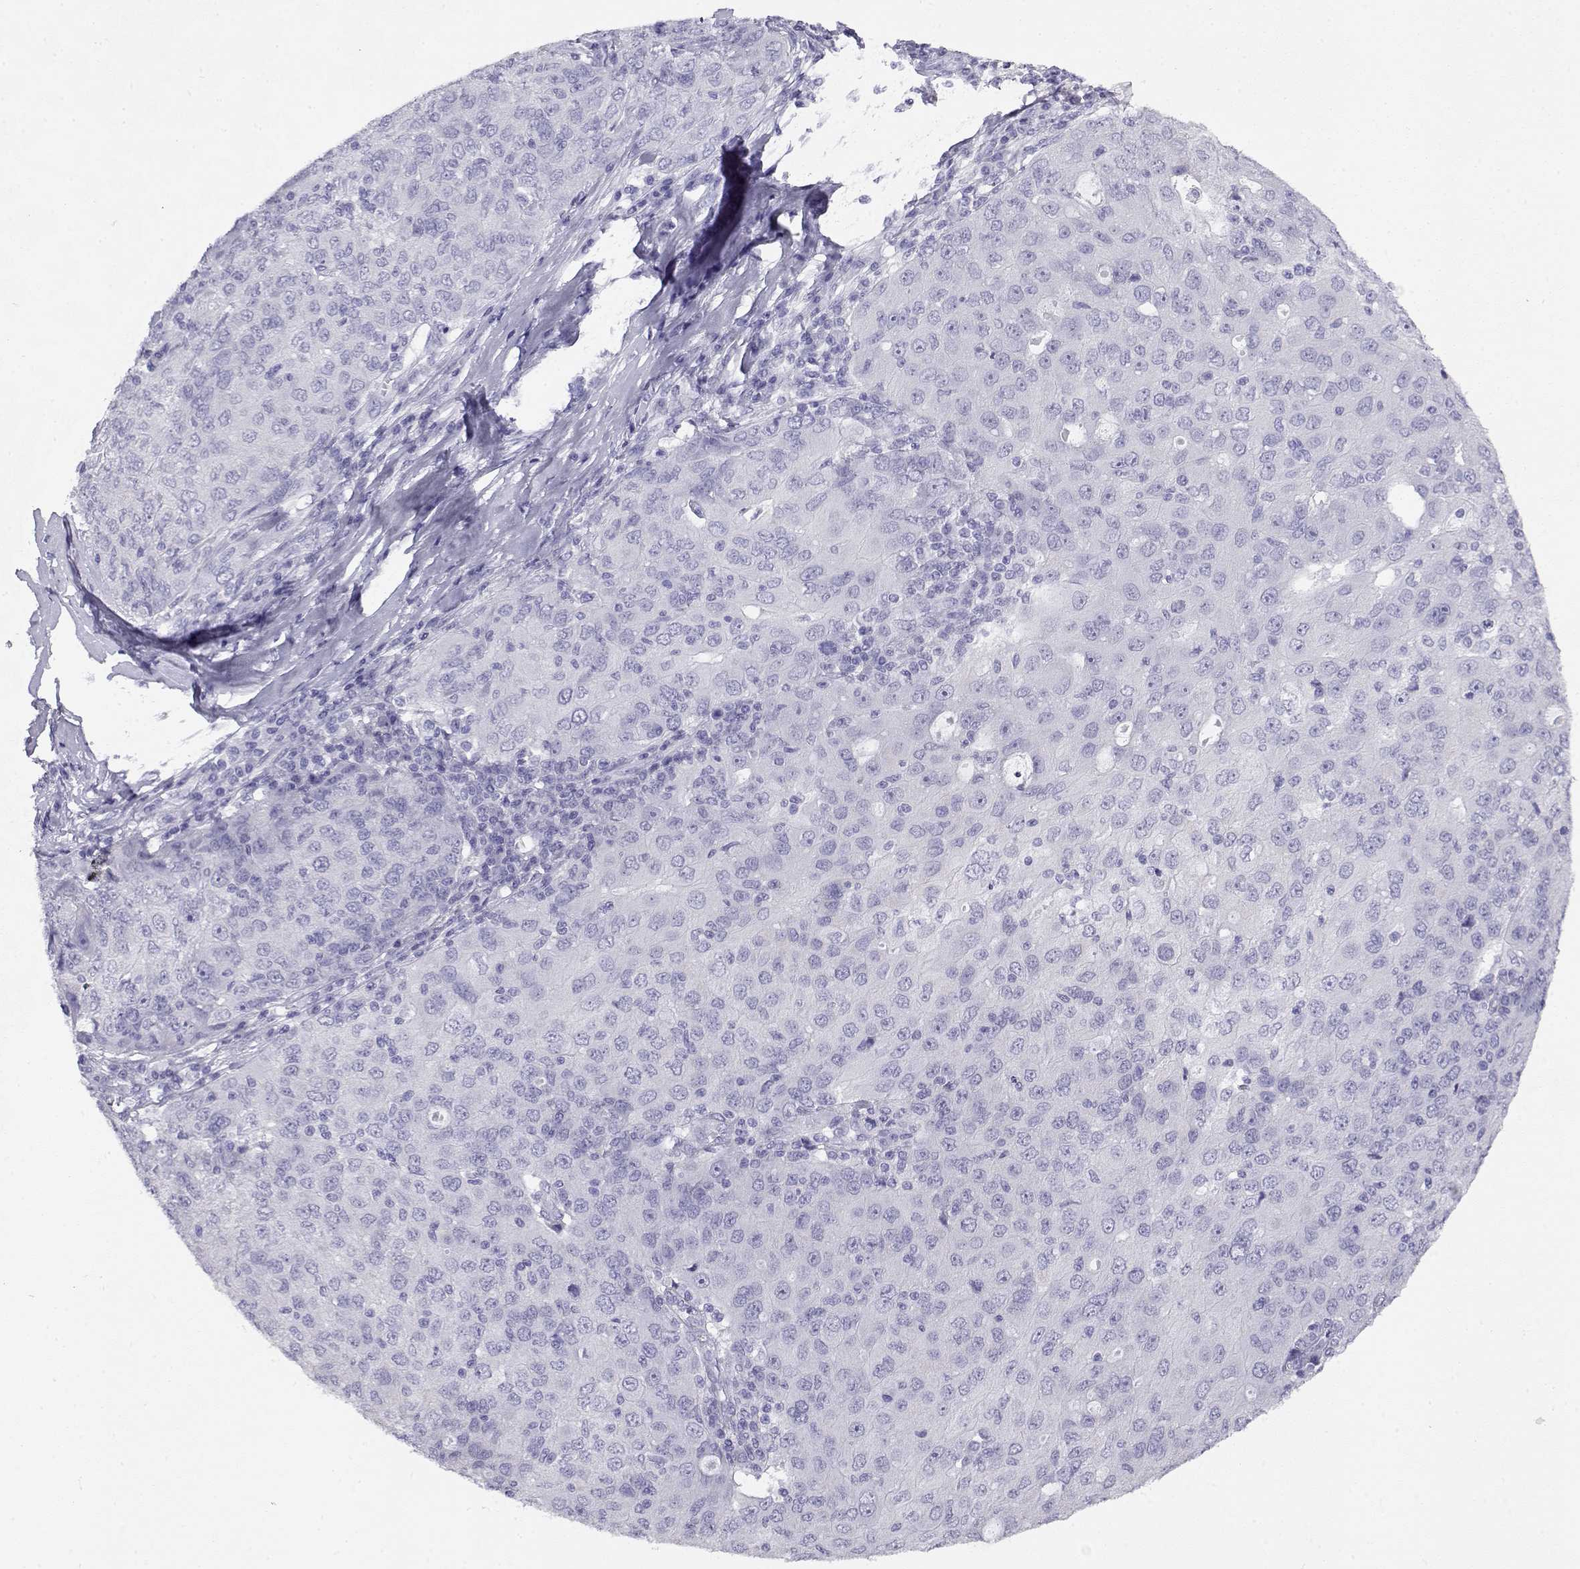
{"staining": {"intensity": "negative", "quantity": "none", "location": "none"}, "tissue": "ovarian cancer", "cell_type": "Tumor cells", "image_type": "cancer", "snomed": [{"axis": "morphology", "description": "Carcinoma, endometroid"}, {"axis": "topography", "description": "Ovary"}], "caption": "High magnification brightfield microscopy of ovarian cancer stained with DAB (brown) and counterstained with hematoxylin (blue): tumor cells show no significant staining.", "gene": "CABS1", "patient": {"sex": "female", "age": 50}}